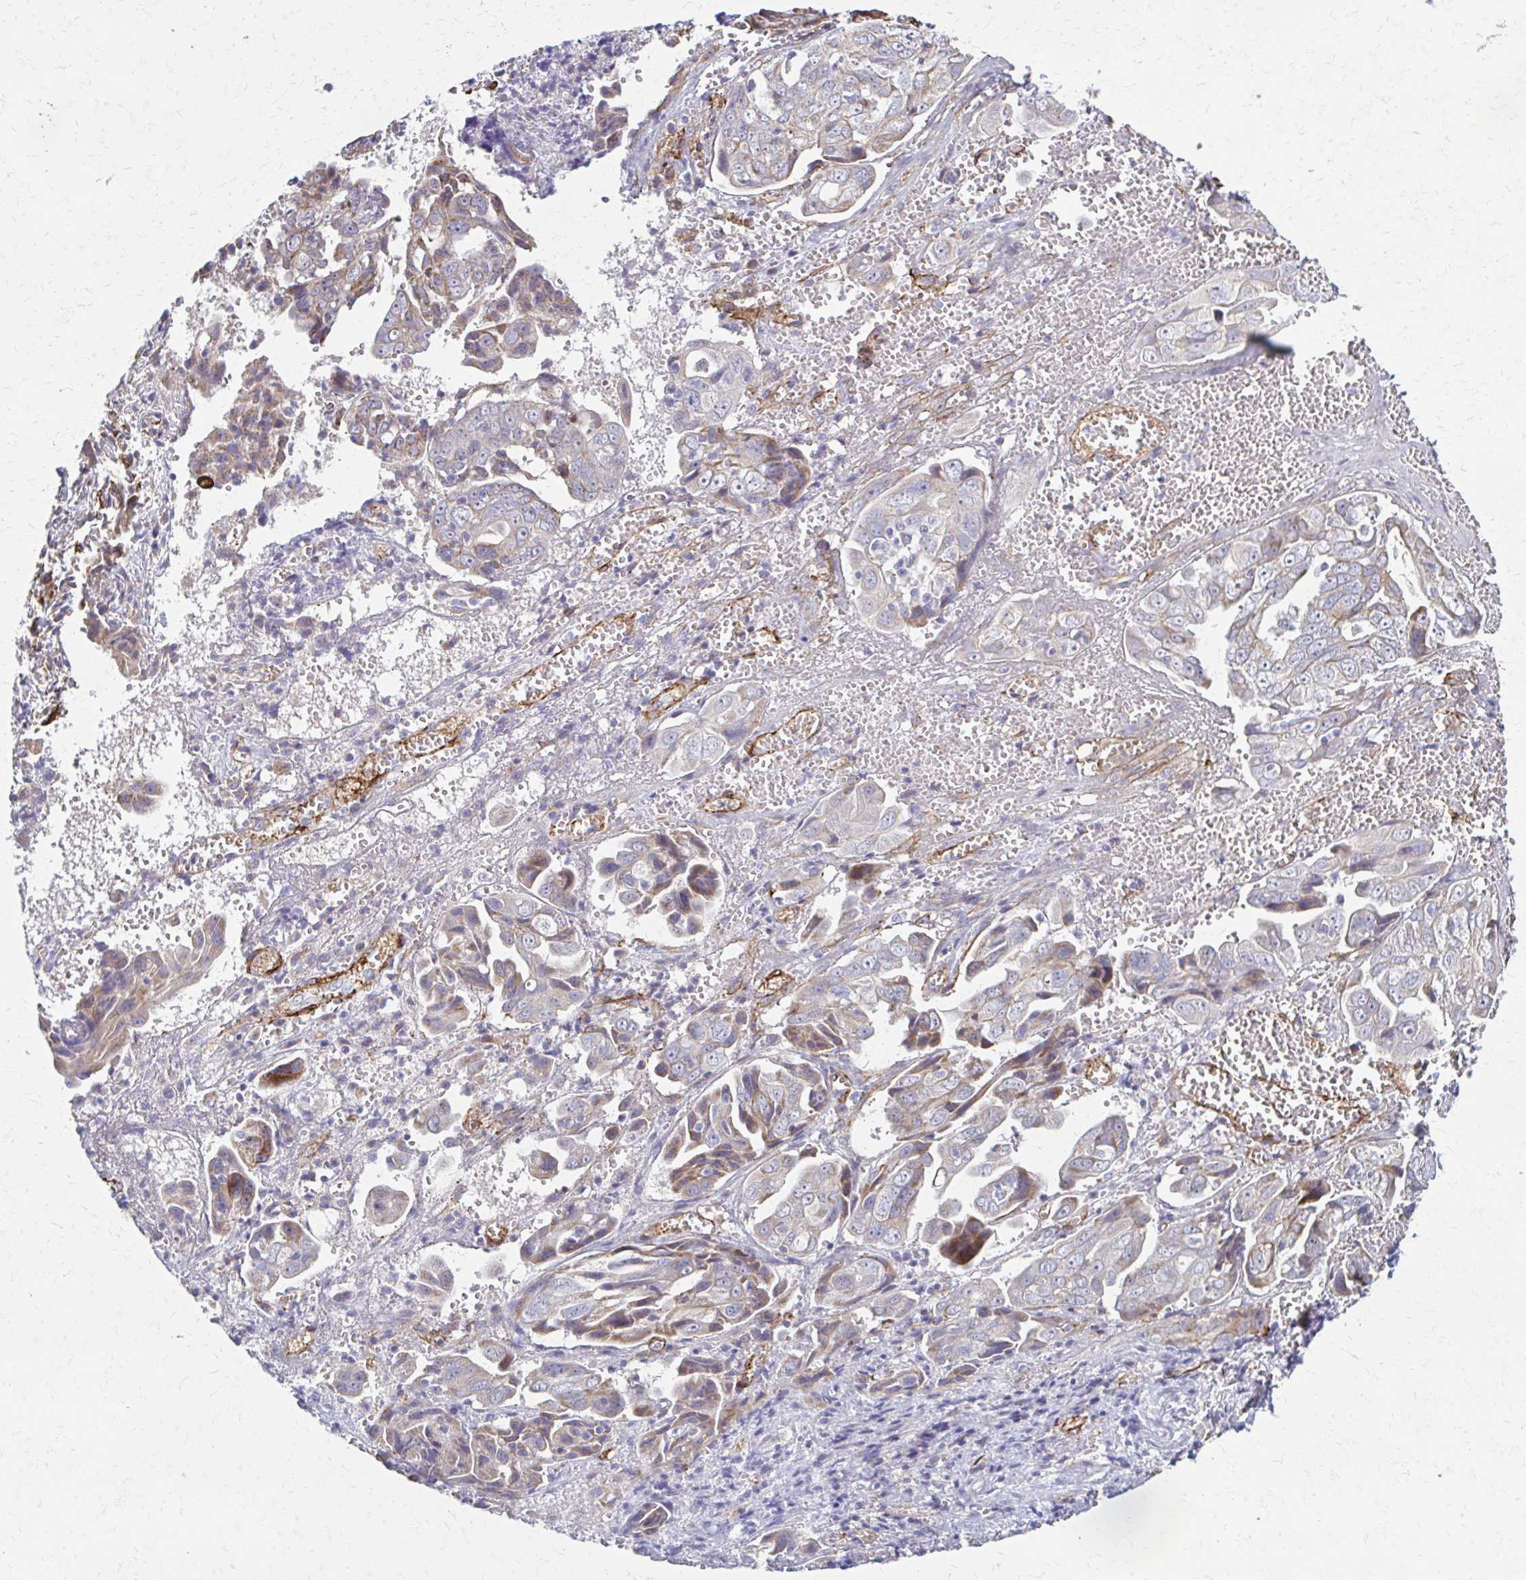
{"staining": {"intensity": "weak", "quantity": "<25%", "location": "cytoplasmic/membranous"}, "tissue": "ovarian cancer", "cell_type": "Tumor cells", "image_type": "cancer", "snomed": [{"axis": "morphology", "description": "Carcinoma, endometroid"}, {"axis": "topography", "description": "Ovary"}], "caption": "High power microscopy image of an immunohistochemistry (IHC) image of ovarian cancer (endometroid carcinoma), revealing no significant expression in tumor cells.", "gene": "TIMMDC1", "patient": {"sex": "female", "age": 70}}